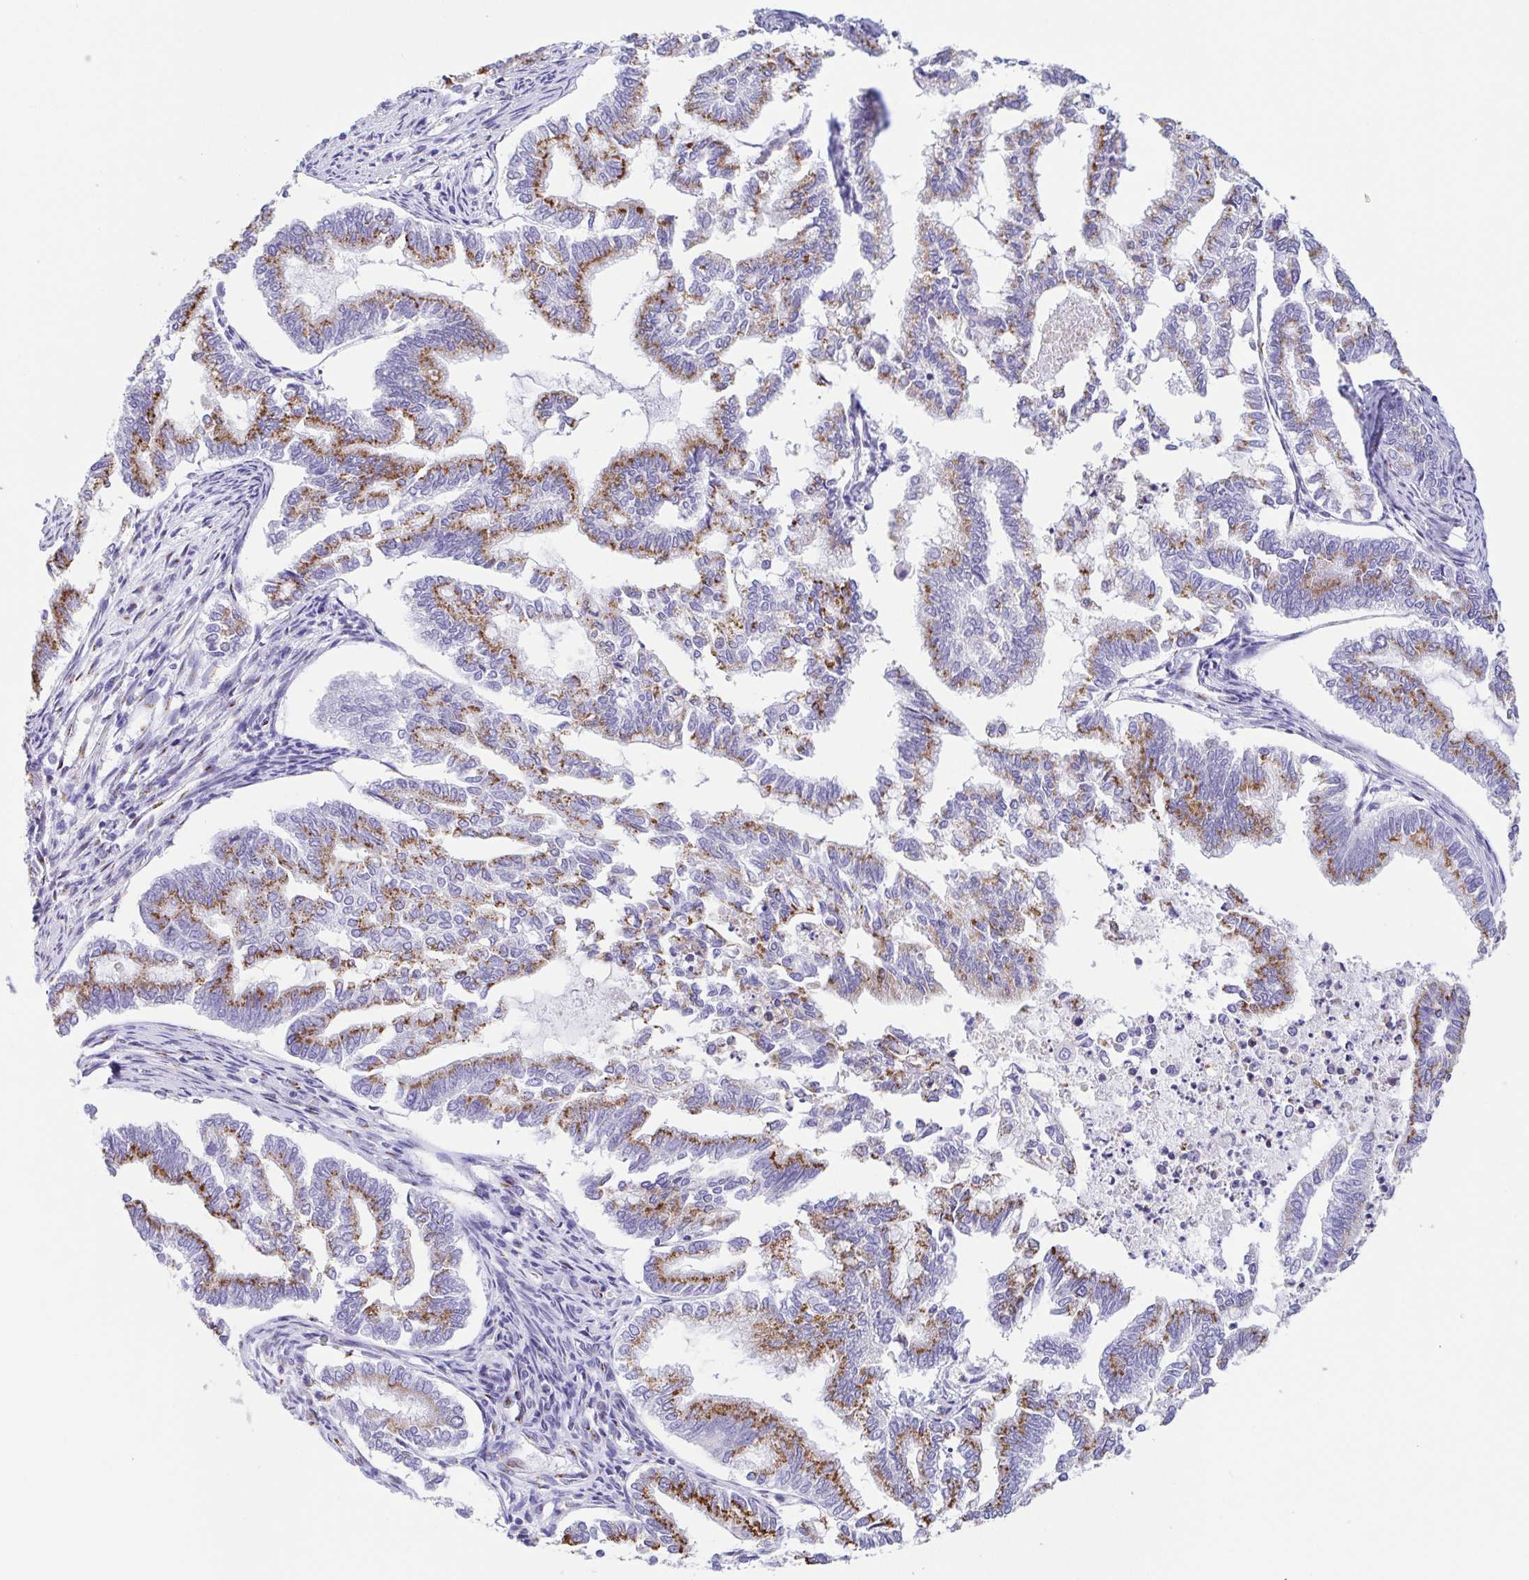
{"staining": {"intensity": "moderate", "quantity": "25%-75%", "location": "cytoplasmic/membranous"}, "tissue": "endometrial cancer", "cell_type": "Tumor cells", "image_type": "cancer", "snomed": [{"axis": "morphology", "description": "Adenocarcinoma, NOS"}, {"axis": "topography", "description": "Endometrium"}], "caption": "Endometrial cancer (adenocarcinoma) stained for a protein shows moderate cytoplasmic/membranous positivity in tumor cells.", "gene": "SULT1B1", "patient": {"sex": "female", "age": 79}}